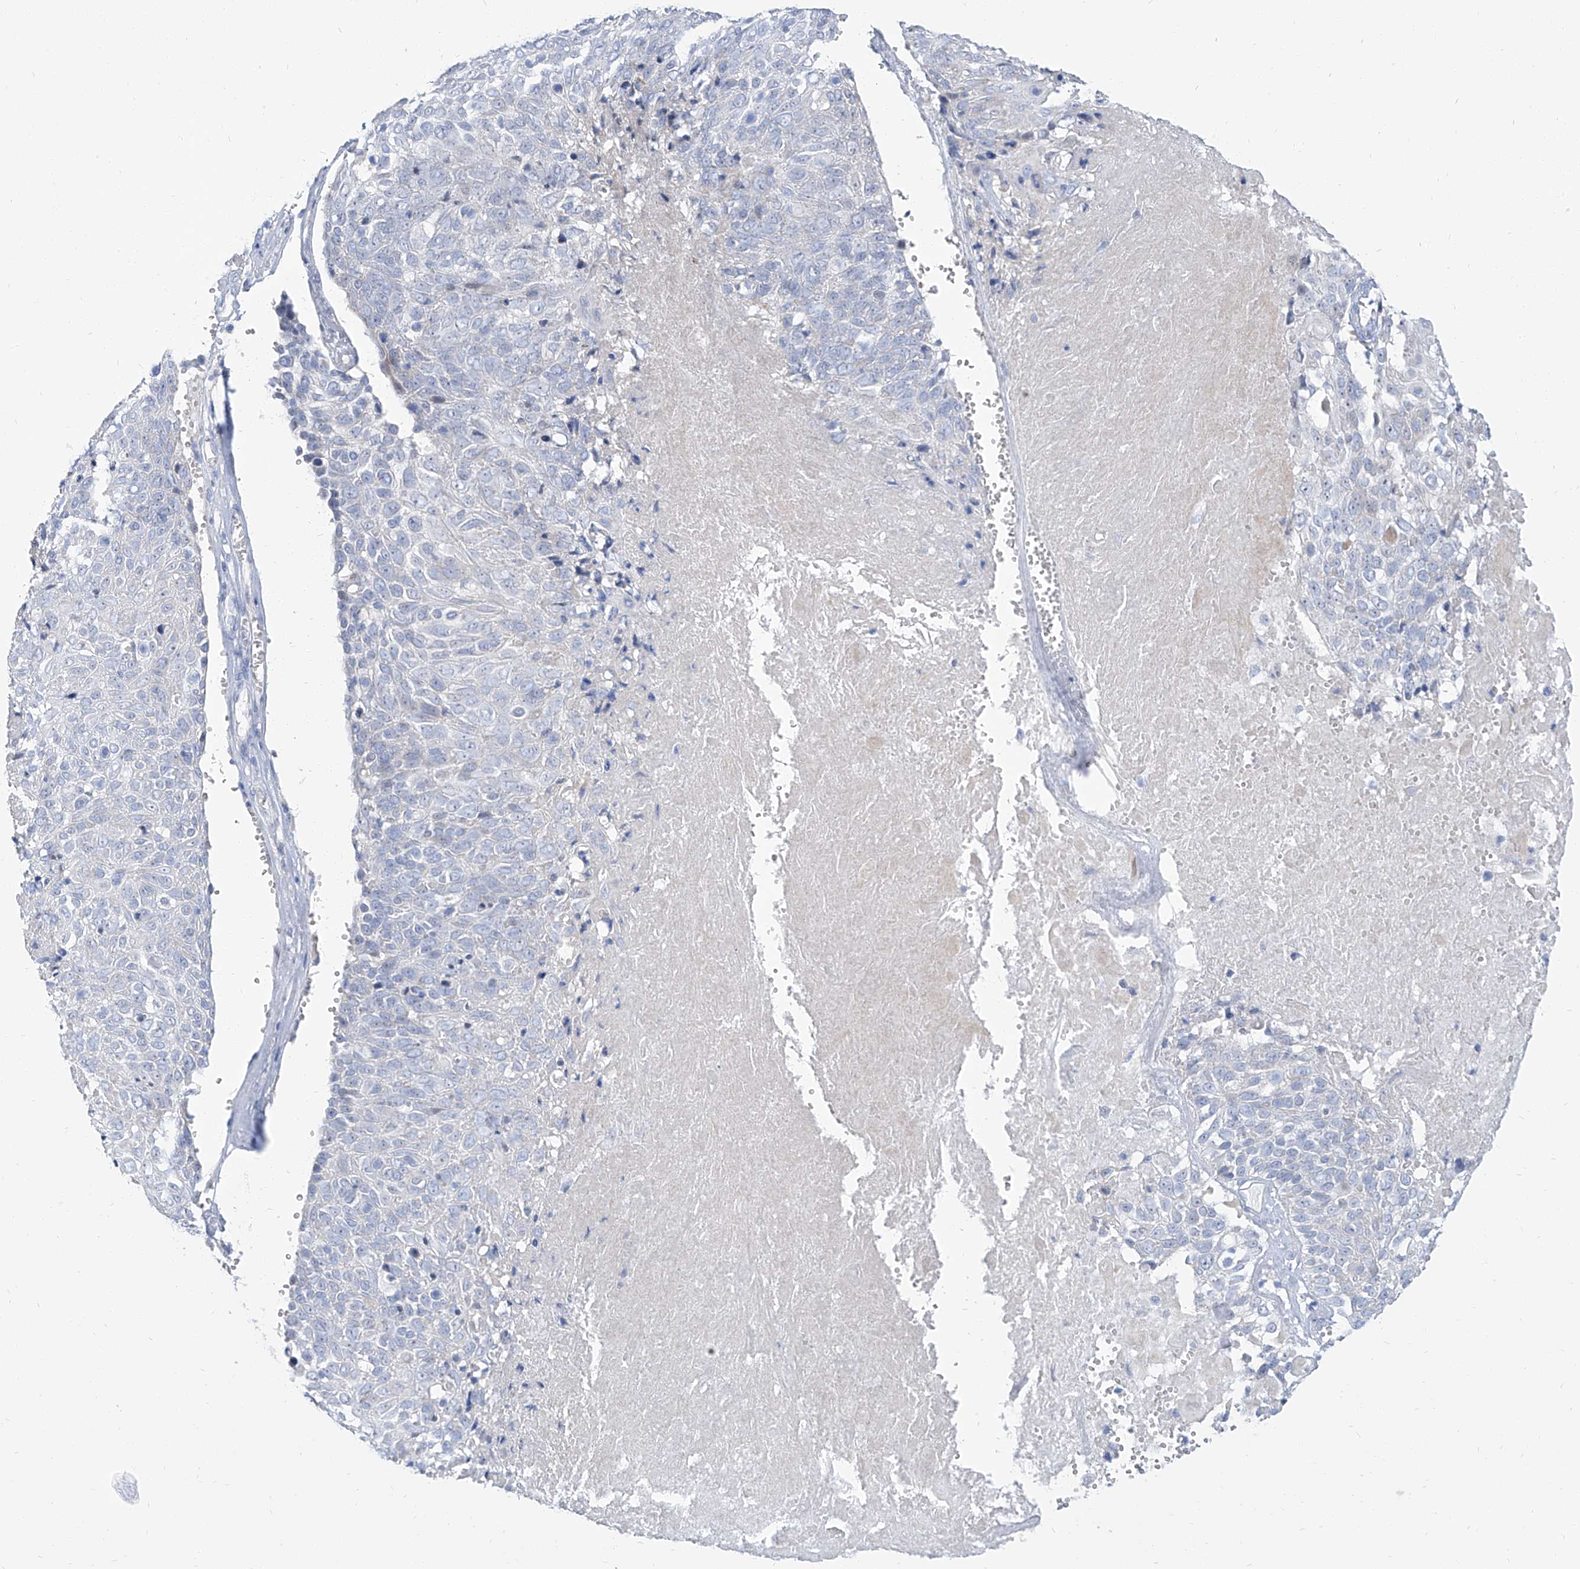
{"staining": {"intensity": "negative", "quantity": "none", "location": "none"}, "tissue": "cervical cancer", "cell_type": "Tumor cells", "image_type": "cancer", "snomed": [{"axis": "morphology", "description": "Squamous cell carcinoma, NOS"}, {"axis": "topography", "description": "Cervix"}], "caption": "The immunohistochemistry (IHC) photomicrograph has no significant expression in tumor cells of cervical squamous cell carcinoma tissue.", "gene": "TXLNB", "patient": {"sex": "female", "age": 74}}